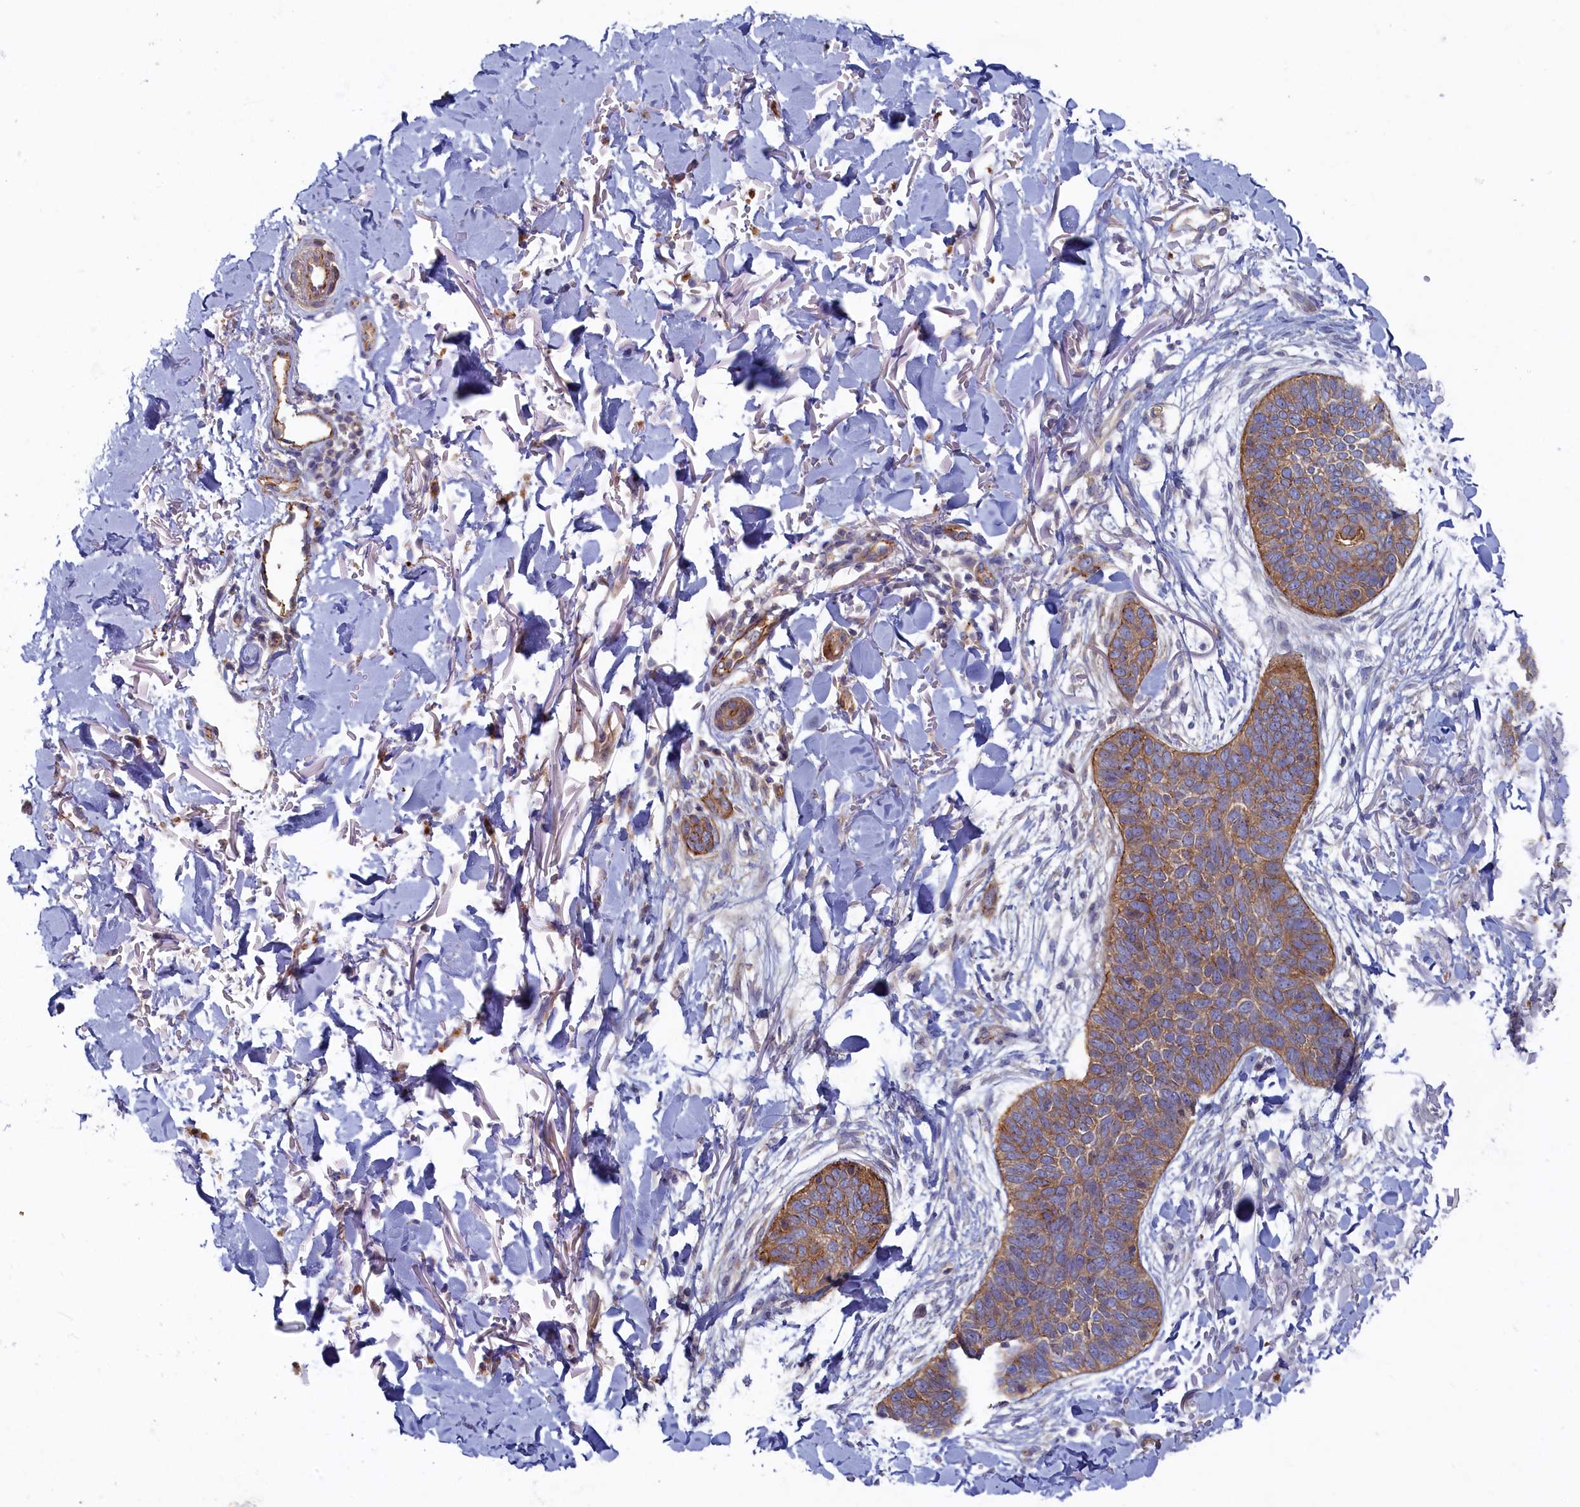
{"staining": {"intensity": "moderate", "quantity": ">75%", "location": "cytoplasmic/membranous"}, "tissue": "skin cancer", "cell_type": "Tumor cells", "image_type": "cancer", "snomed": [{"axis": "morphology", "description": "Basal cell carcinoma"}, {"axis": "topography", "description": "Skin"}], "caption": "DAB (3,3'-diaminobenzidine) immunohistochemical staining of skin cancer exhibits moderate cytoplasmic/membranous protein expression in approximately >75% of tumor cells. The staining is performed using DAB (3,3'-diaminobenzidine) brown chromogen to label protein expression. The nuclei are counter-stained blue using hematoxylin.", "gene": "PSMG2", "patient": {"sex": "male", "age": 85}}